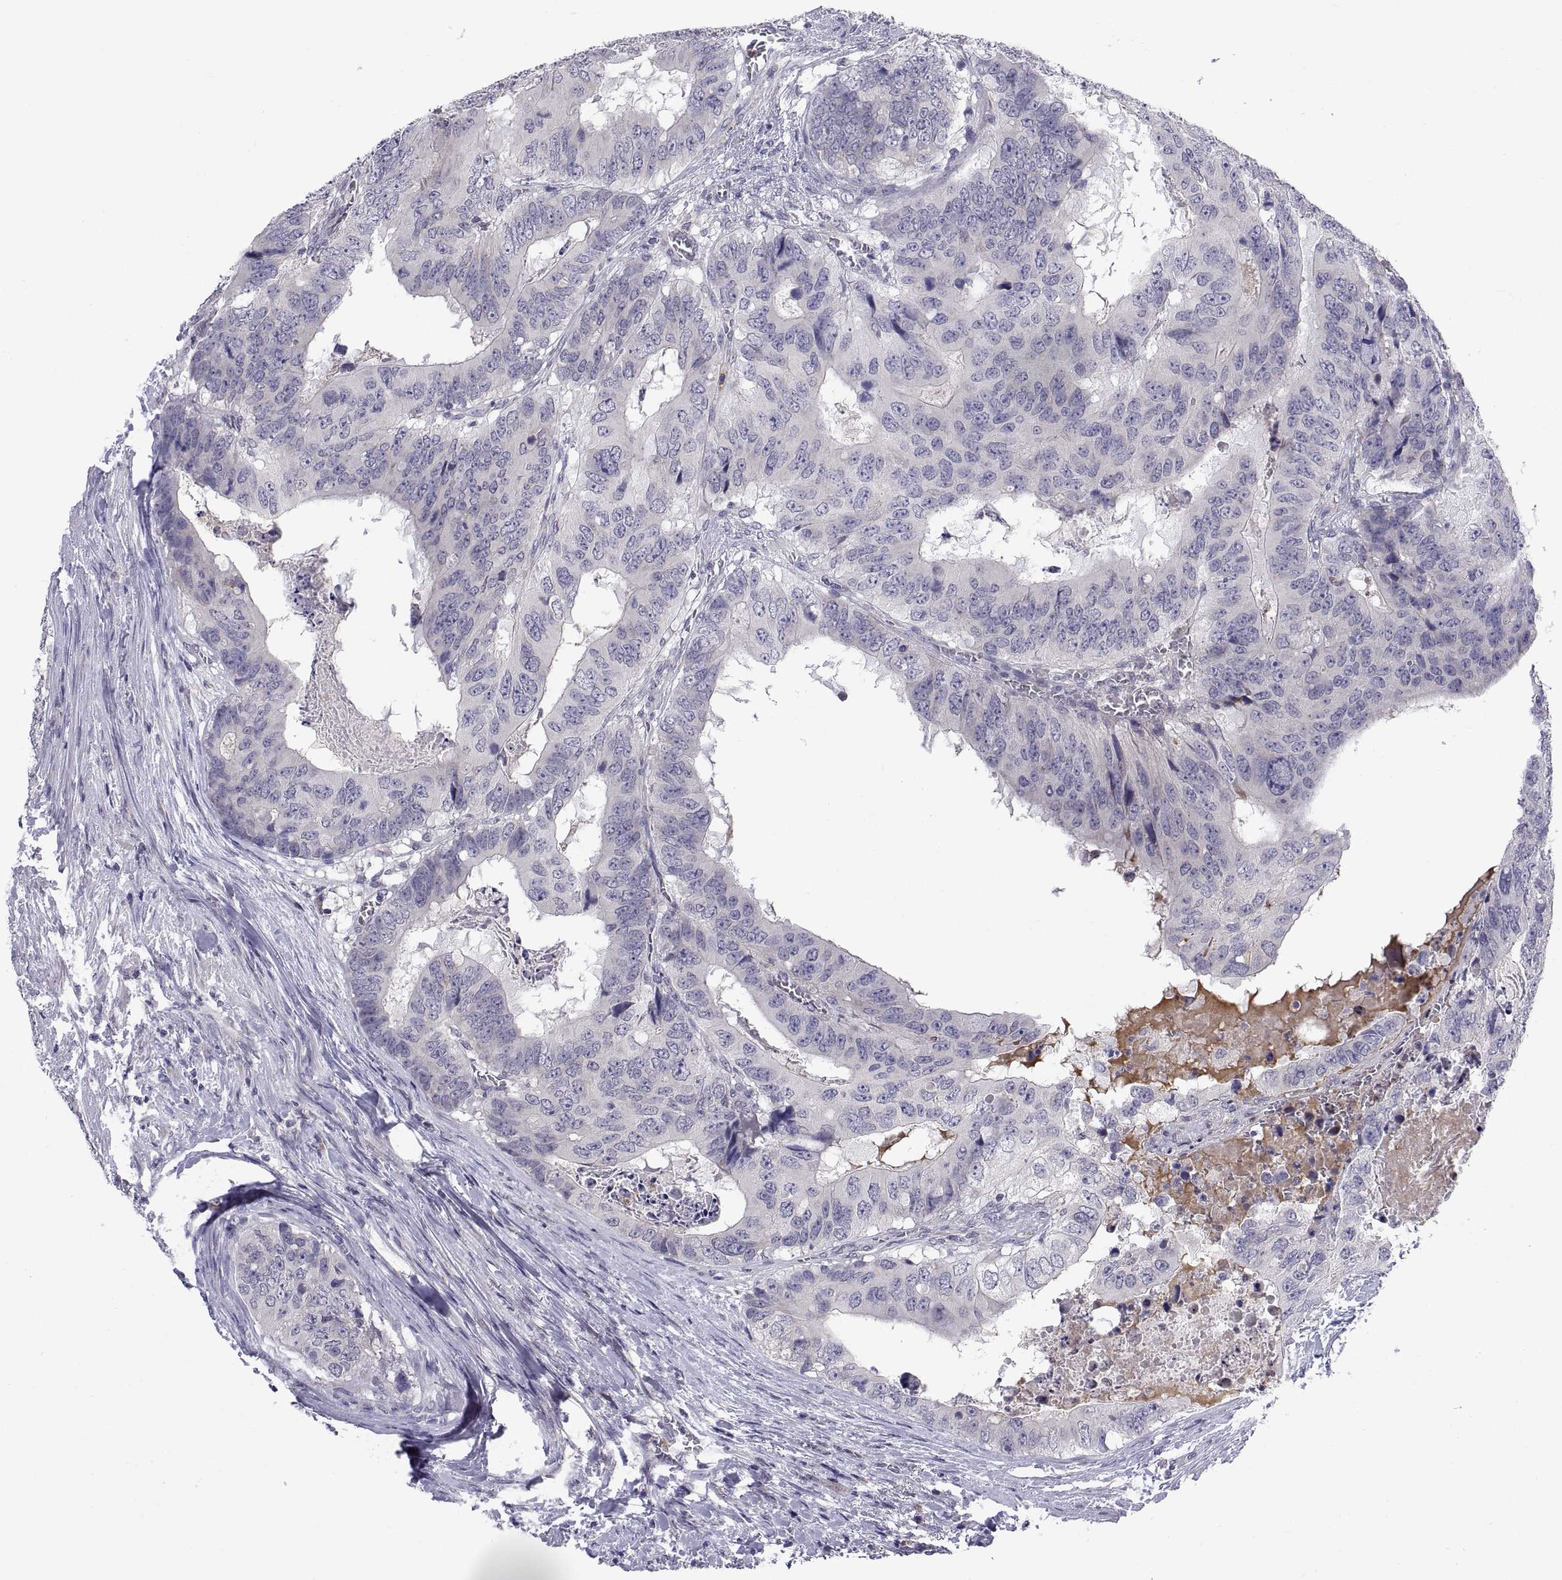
{"staining": {"intensity": "negative", "quantity": "none", "location": "none"}, "tissue": "colorectal cancer", "cell_type": "Tumor cells", "image_type": "cancer", "snomed": [{"axis": "morphology", "description": "Adenocarcinoma, NOS"}, {"axis": "topography", "description": "Colon"}], "caption": "IHC image of neoplastic tissue: human adenocarcinoma (colorectal) stained with DAB (3,3'-diaminobenzidine) reveals no significant protein positivity in tumor cells.", "gene": "PKP1", "patient": {"sex": "male", "age": 79}}